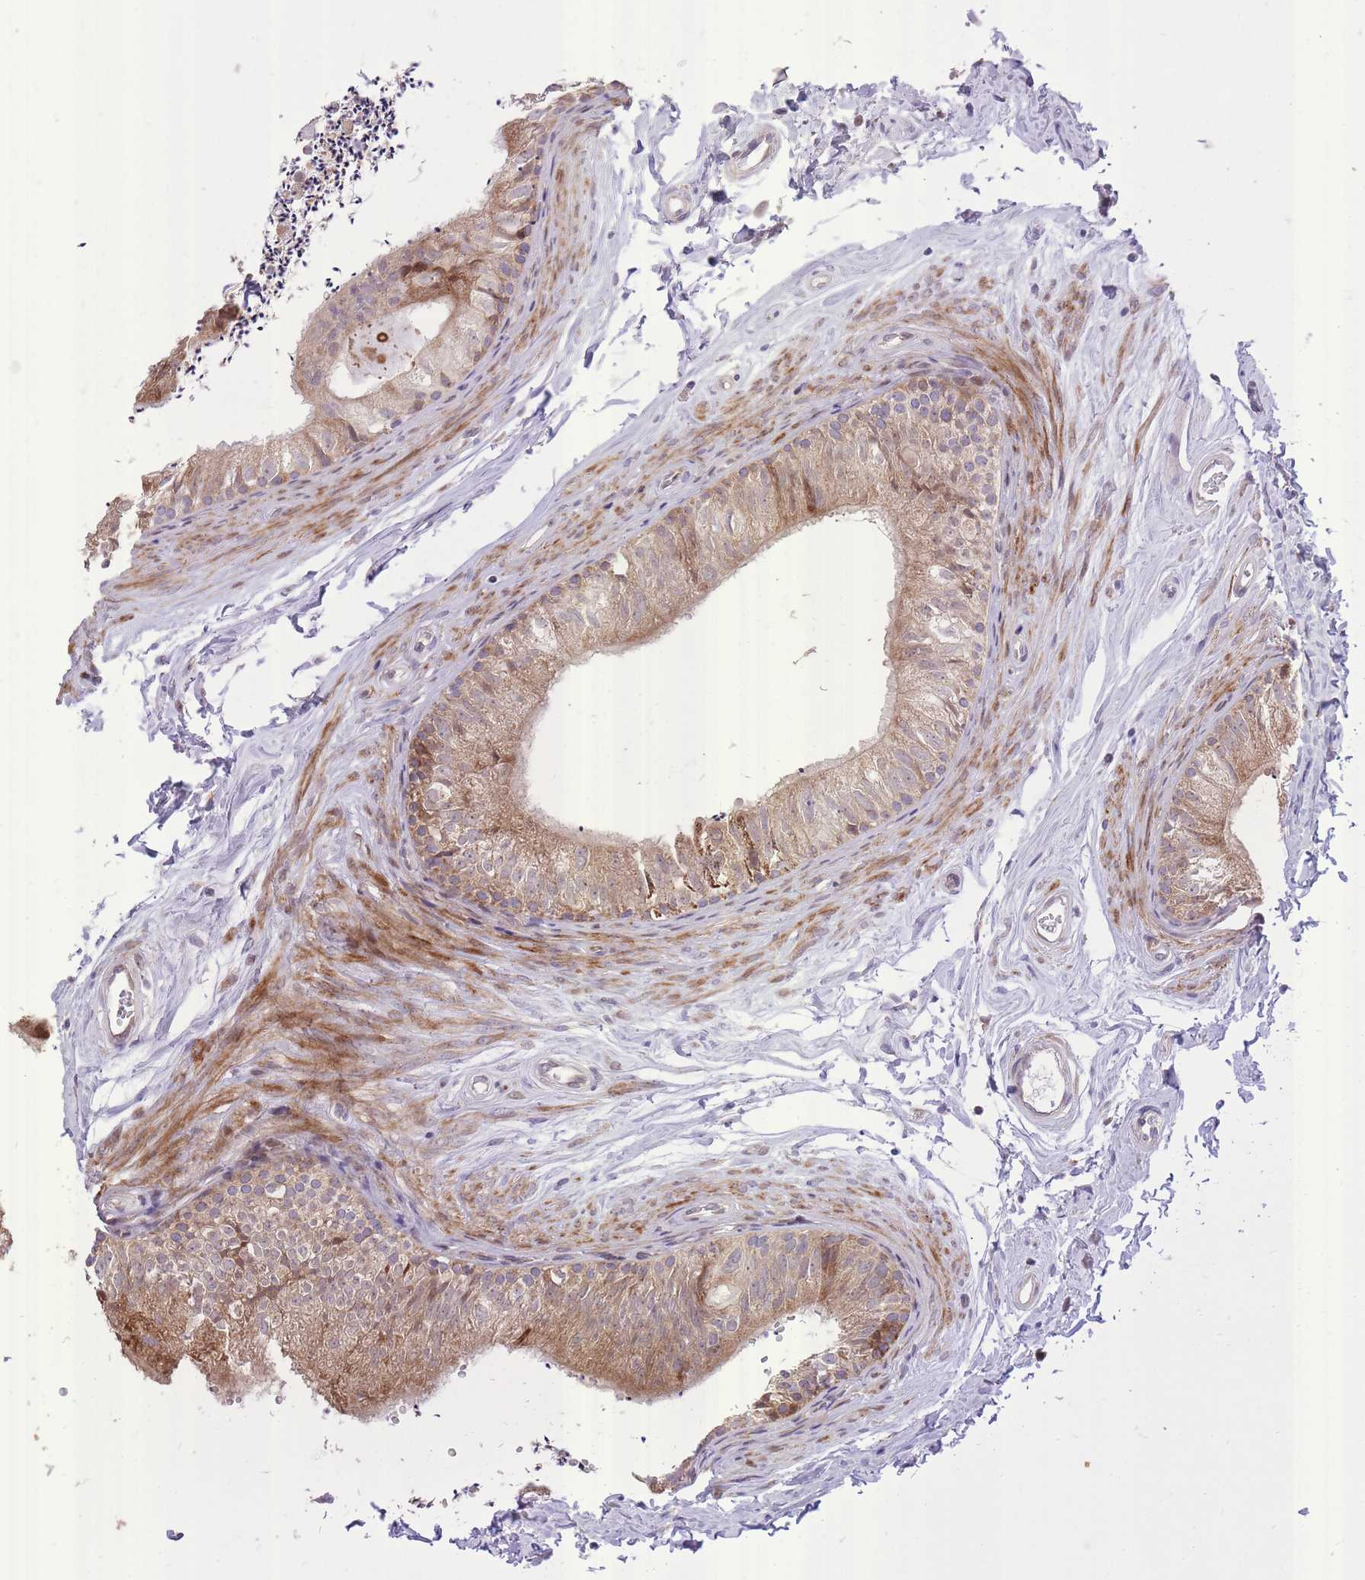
{"staining": {"intensity": "moderate", "quantity": ">75%", "location": "cytoplasmic/membranous"}, "tissue": "epididymis", "cell_type": "Glandular cells", "image_type": "normal", "snomed": [{"axis": "morphology", "description": "Normal tissue, NOS"}, {"axis": "topography", "description": "Epididymis"}], "caption": "The micrograph displays a brown stain indicating the presence of a protein in the cytoplasmic/membranous of glandular cells in epididymis. (DAB IHC with brightfield microscopy, high magnification).", "gene": "SLC4A4", "patient": {"sex": "male", "age": 56}}